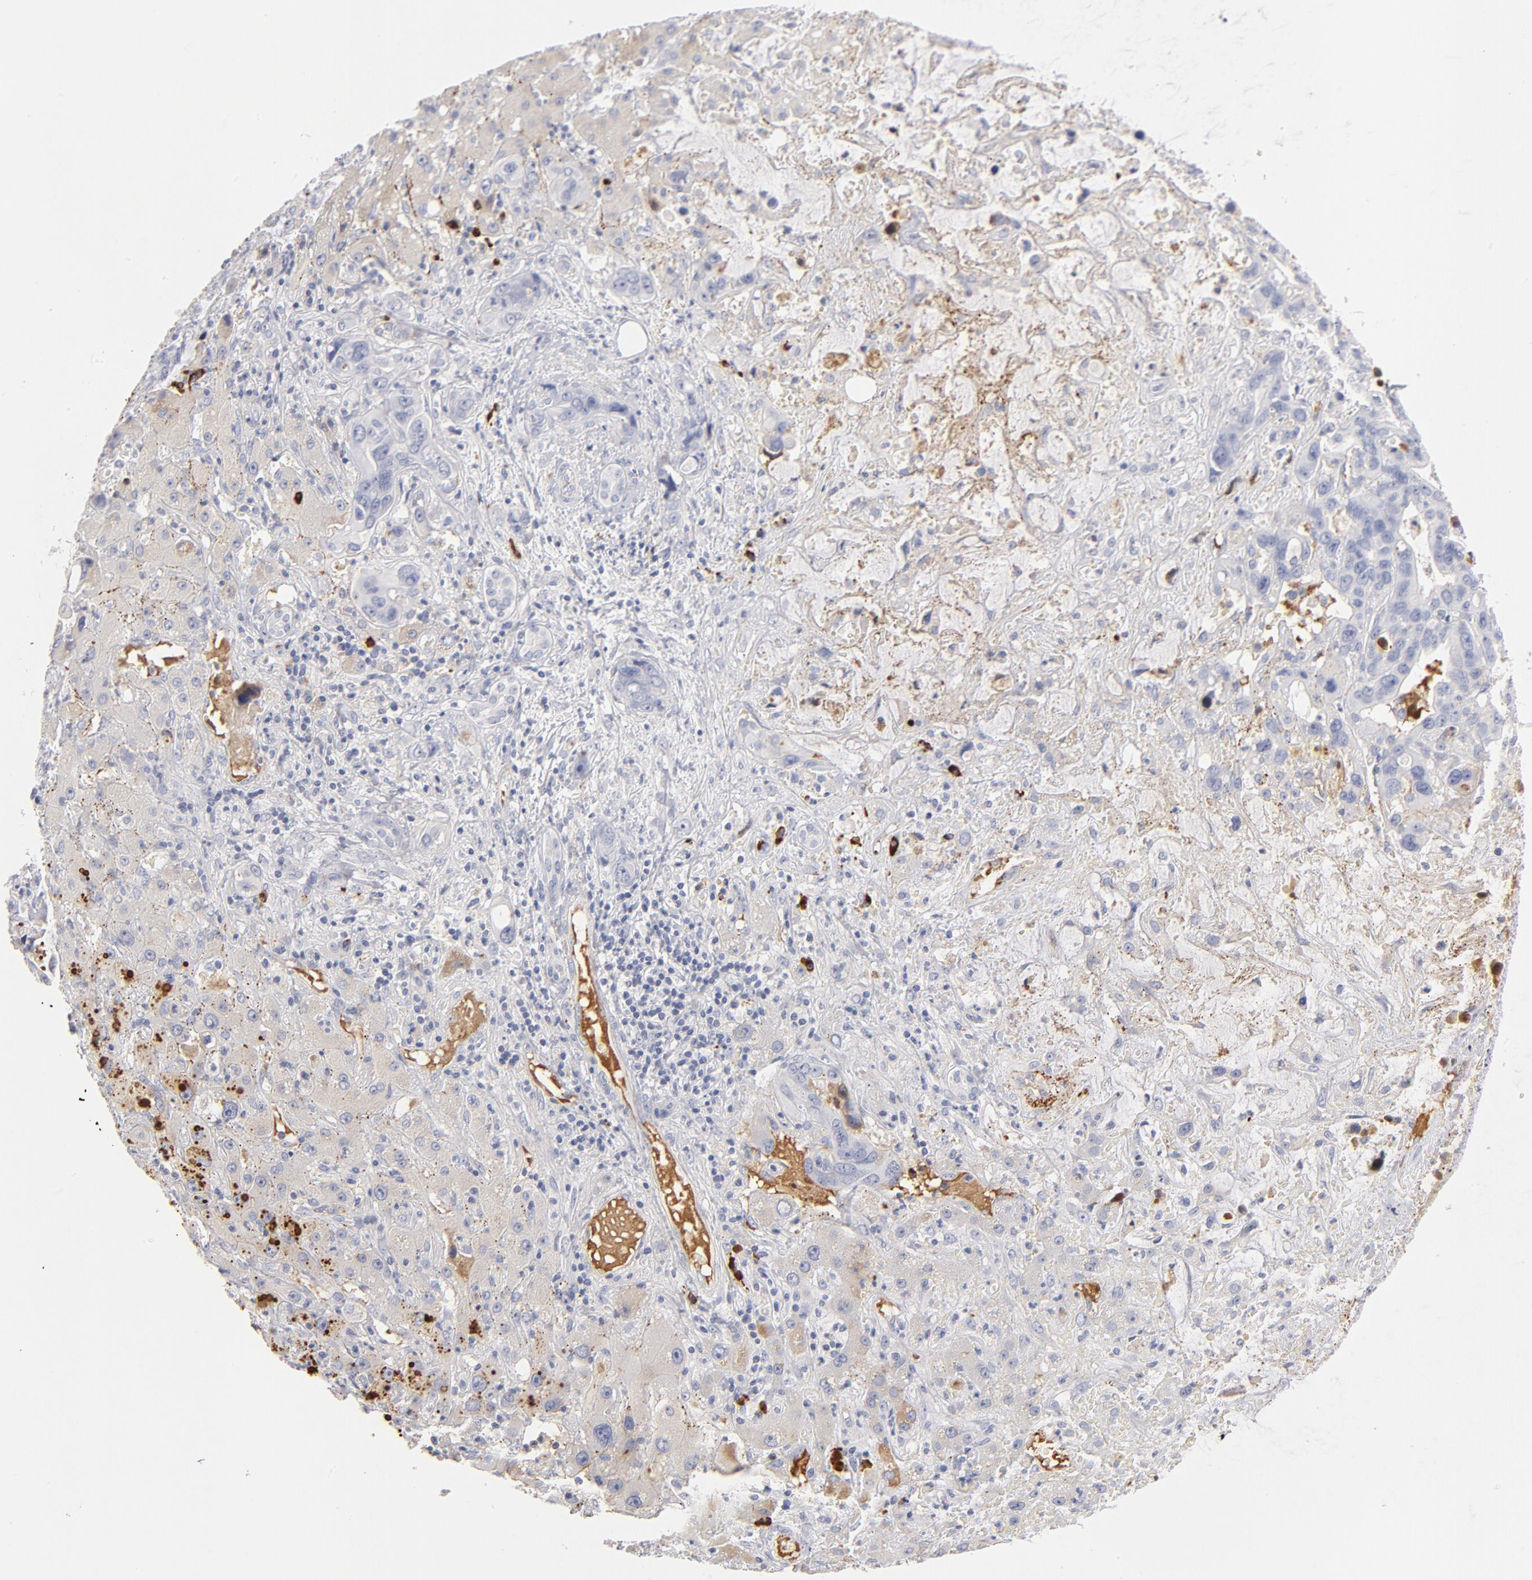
{"staining": {"intensity": "negative", "quantity": "none", "location": "none"}, "tissue": "liver cancer", "cell_type": "Tumor cells", "image_type": "cancer", "snomed": [{"axis": "morphology", "description": "Cholangiocarcinoma"}, {"axis": "topography", "description": "Liver"}], "caption": "Tumor cells are negative for brown protein staining in liver cancer.", "gene": "PLAT", "patient": {"sex": "female", "age": 65}}